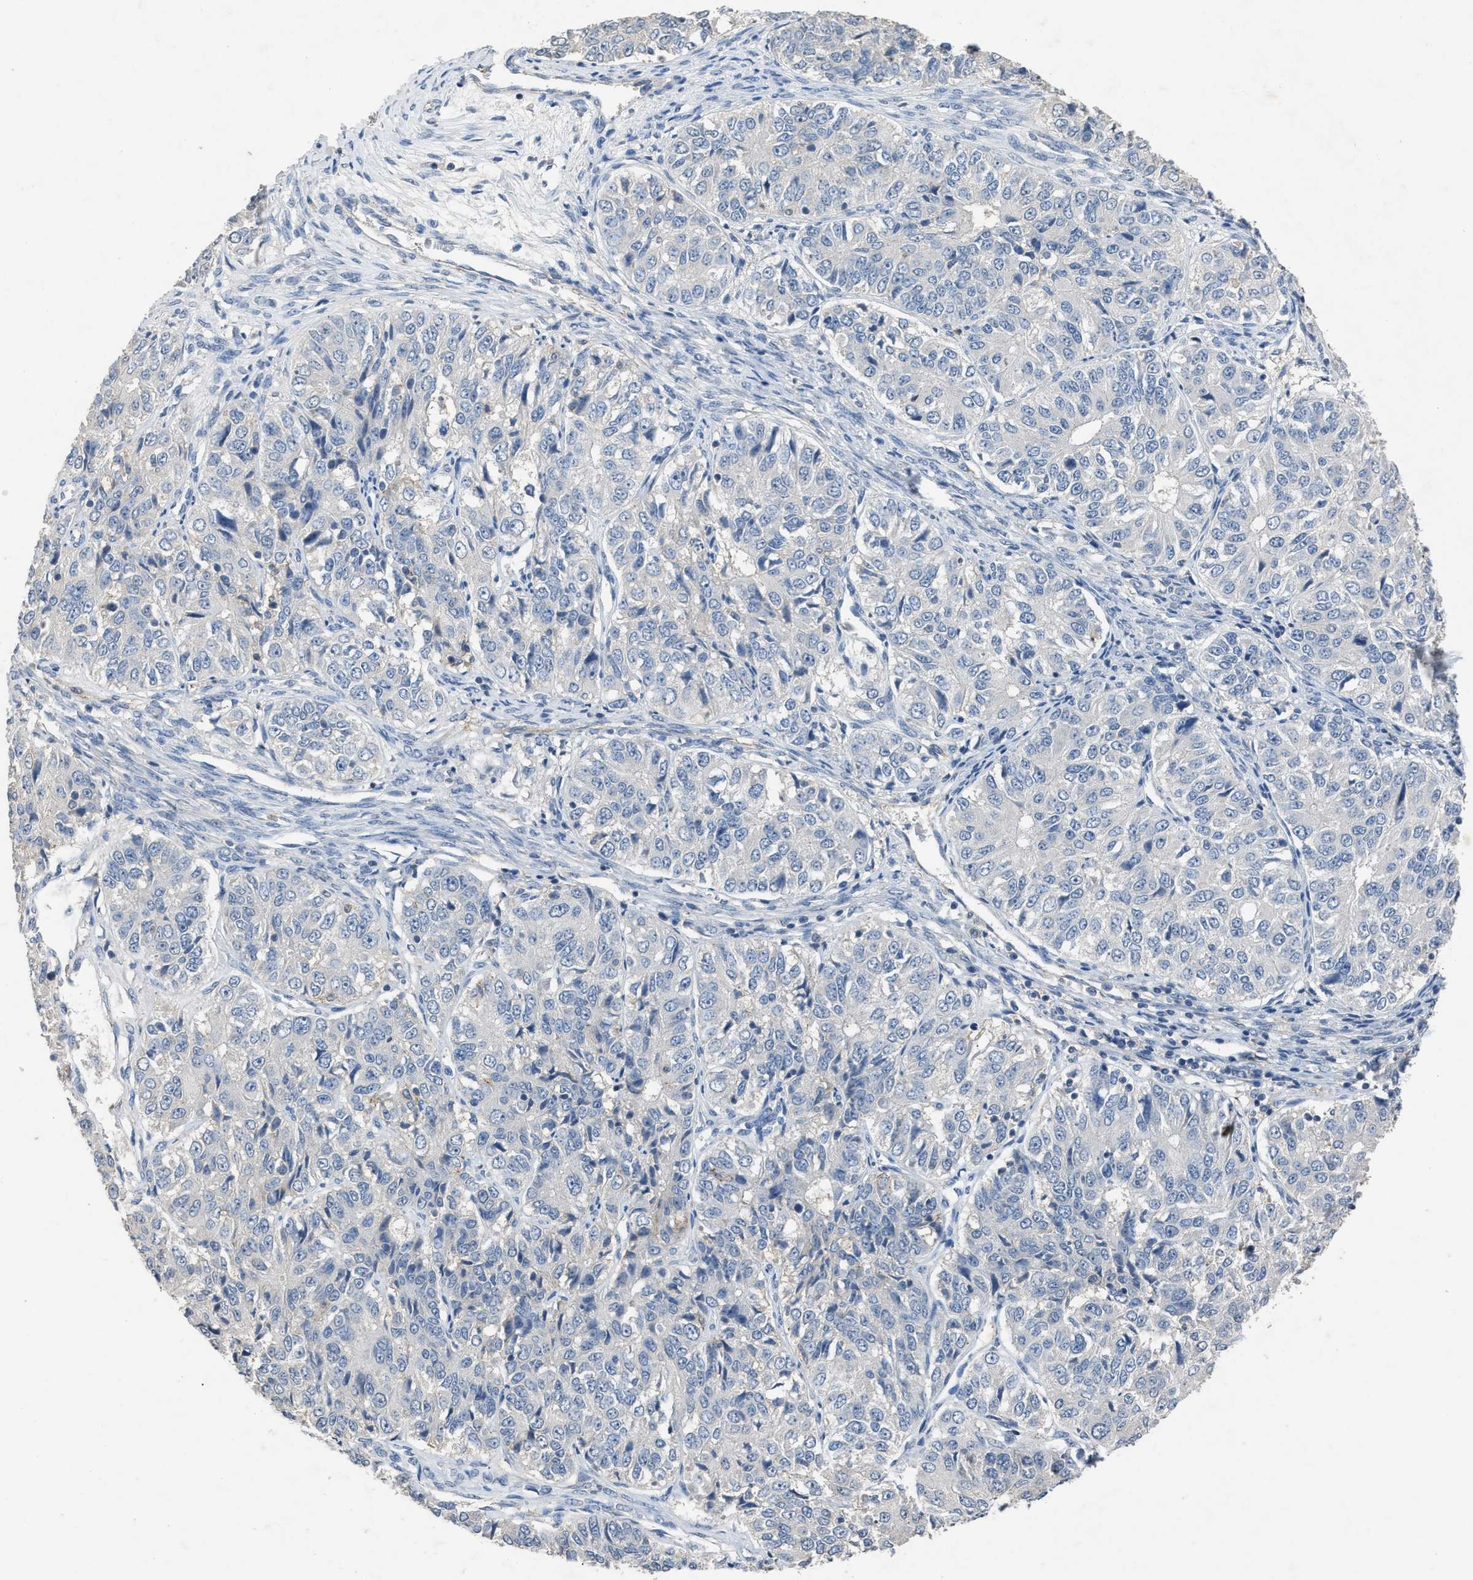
{"staining": {"intensity": "negative", "quantity": "none", "location": "none"}, "tissue": "ovarian cancer", "cell_type": "Tumor cells", "image_type": "cancer", "snomed": [{"axis": "morphology", "description": "Carcinoma, endometroid"}, {"axis": "topography", "description": "Ovary"}], "caption": "Photomicrograph shows no protein positivity in tumor cells of ovarian cancer tissue.", "gene": "OR51E1", "patient": {"sex": "female", "age": 51}}